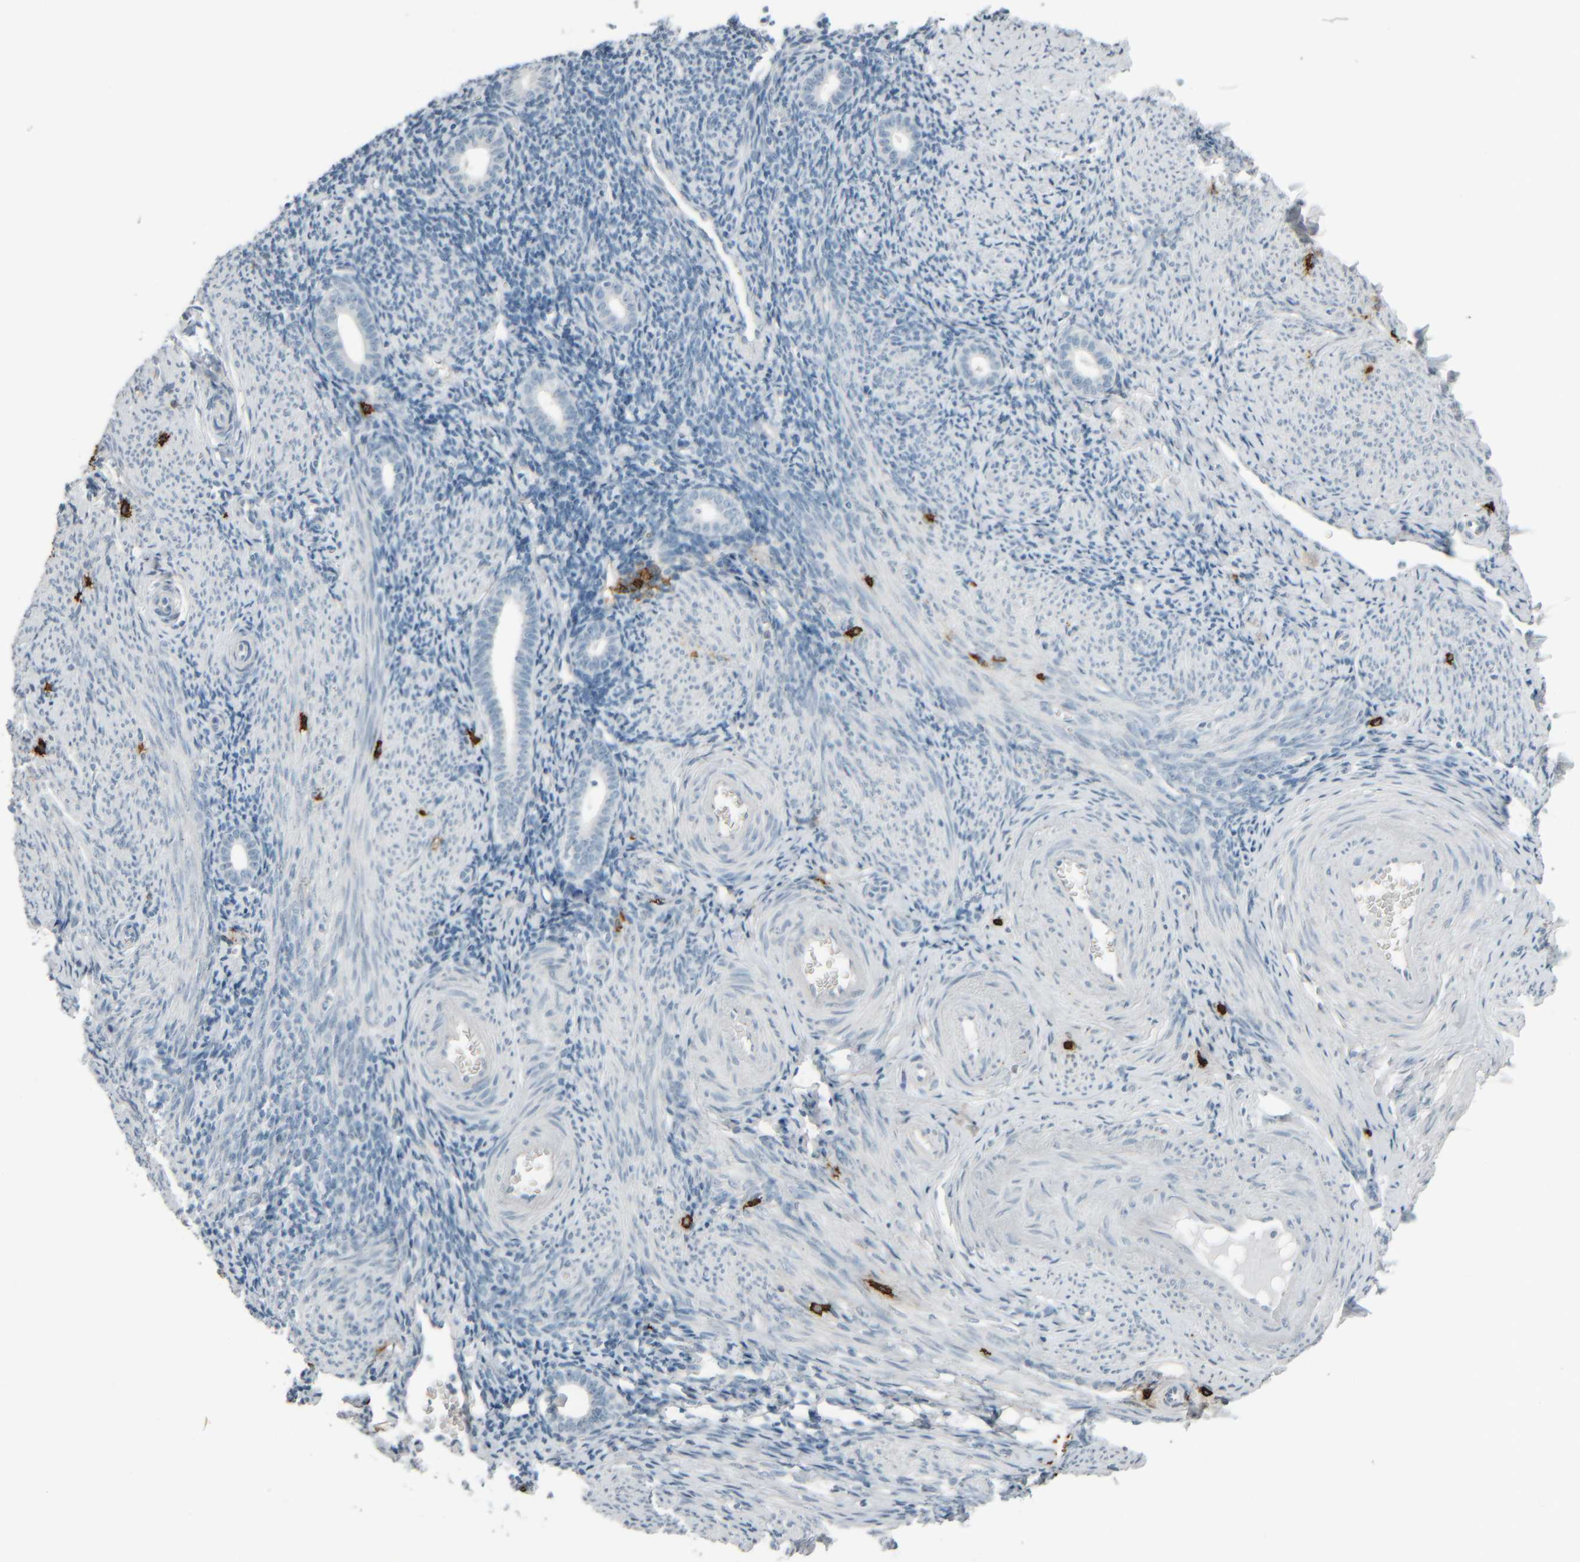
{"staining": {"intensity": "negative", "quantity": "none", "location": "none"}, "tissue": "endometrium", "cell_type": "Cells in endometrial stroma", "image_type": "normal", "snomed": [{"axis": "morphology", "description": "Normal tissue, NOS"}, {"axis": "topography", "description": "Endometrium"}], "caption": "A high-resolution micrograph shows IHC staining of normal endometrium, which reveals no significant staining in cells in endometrial stroma. The staining is performed using DAB (3,3'-diaminobenzidine) brown chromogen with nuclei counter-stained in using hematoxylin.", "gene": "TPSAB1", "patient": {"sex": "female", "age": 50}}